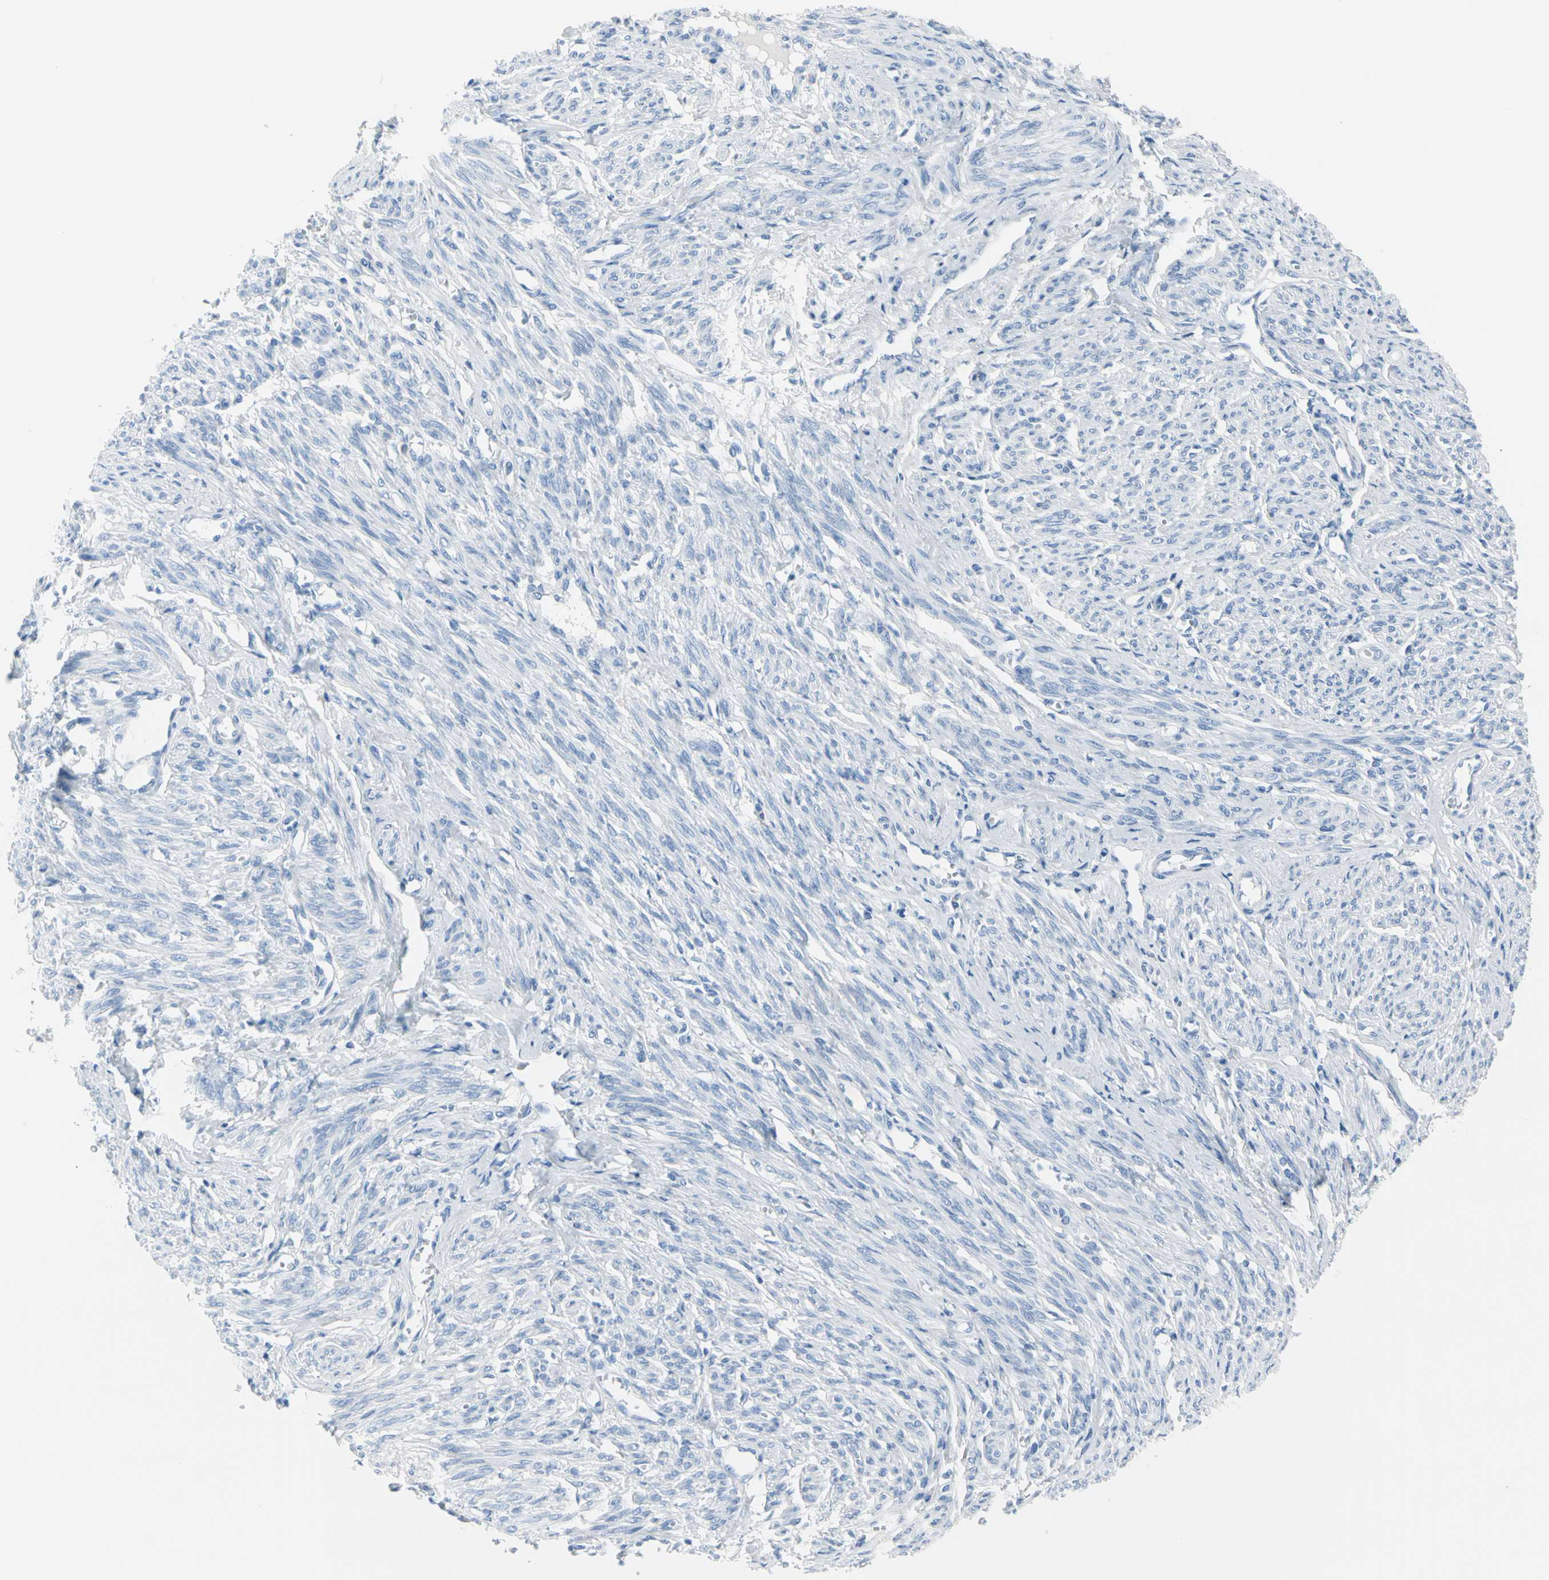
{"staining": {"intensity": "negative", "quantity": "none", "location": "none"}, "tissue": "smooth muscle", "cell_type": "Smooth muscle cells", "image_type": "normal", "snomed": [{"axis": "morphology", "description": "Normal tissue, NOS"}, {"axis": "topography", "description": "Smooth muscle"}], "caption": "DAB (3,3'-diaminobenzidine) immunohistochemical staining of benign smooth muscle reveals no significant expression in smooth muscle cells.", "gene": "TPO", "patient": {"sex": "female", "age": 65}}